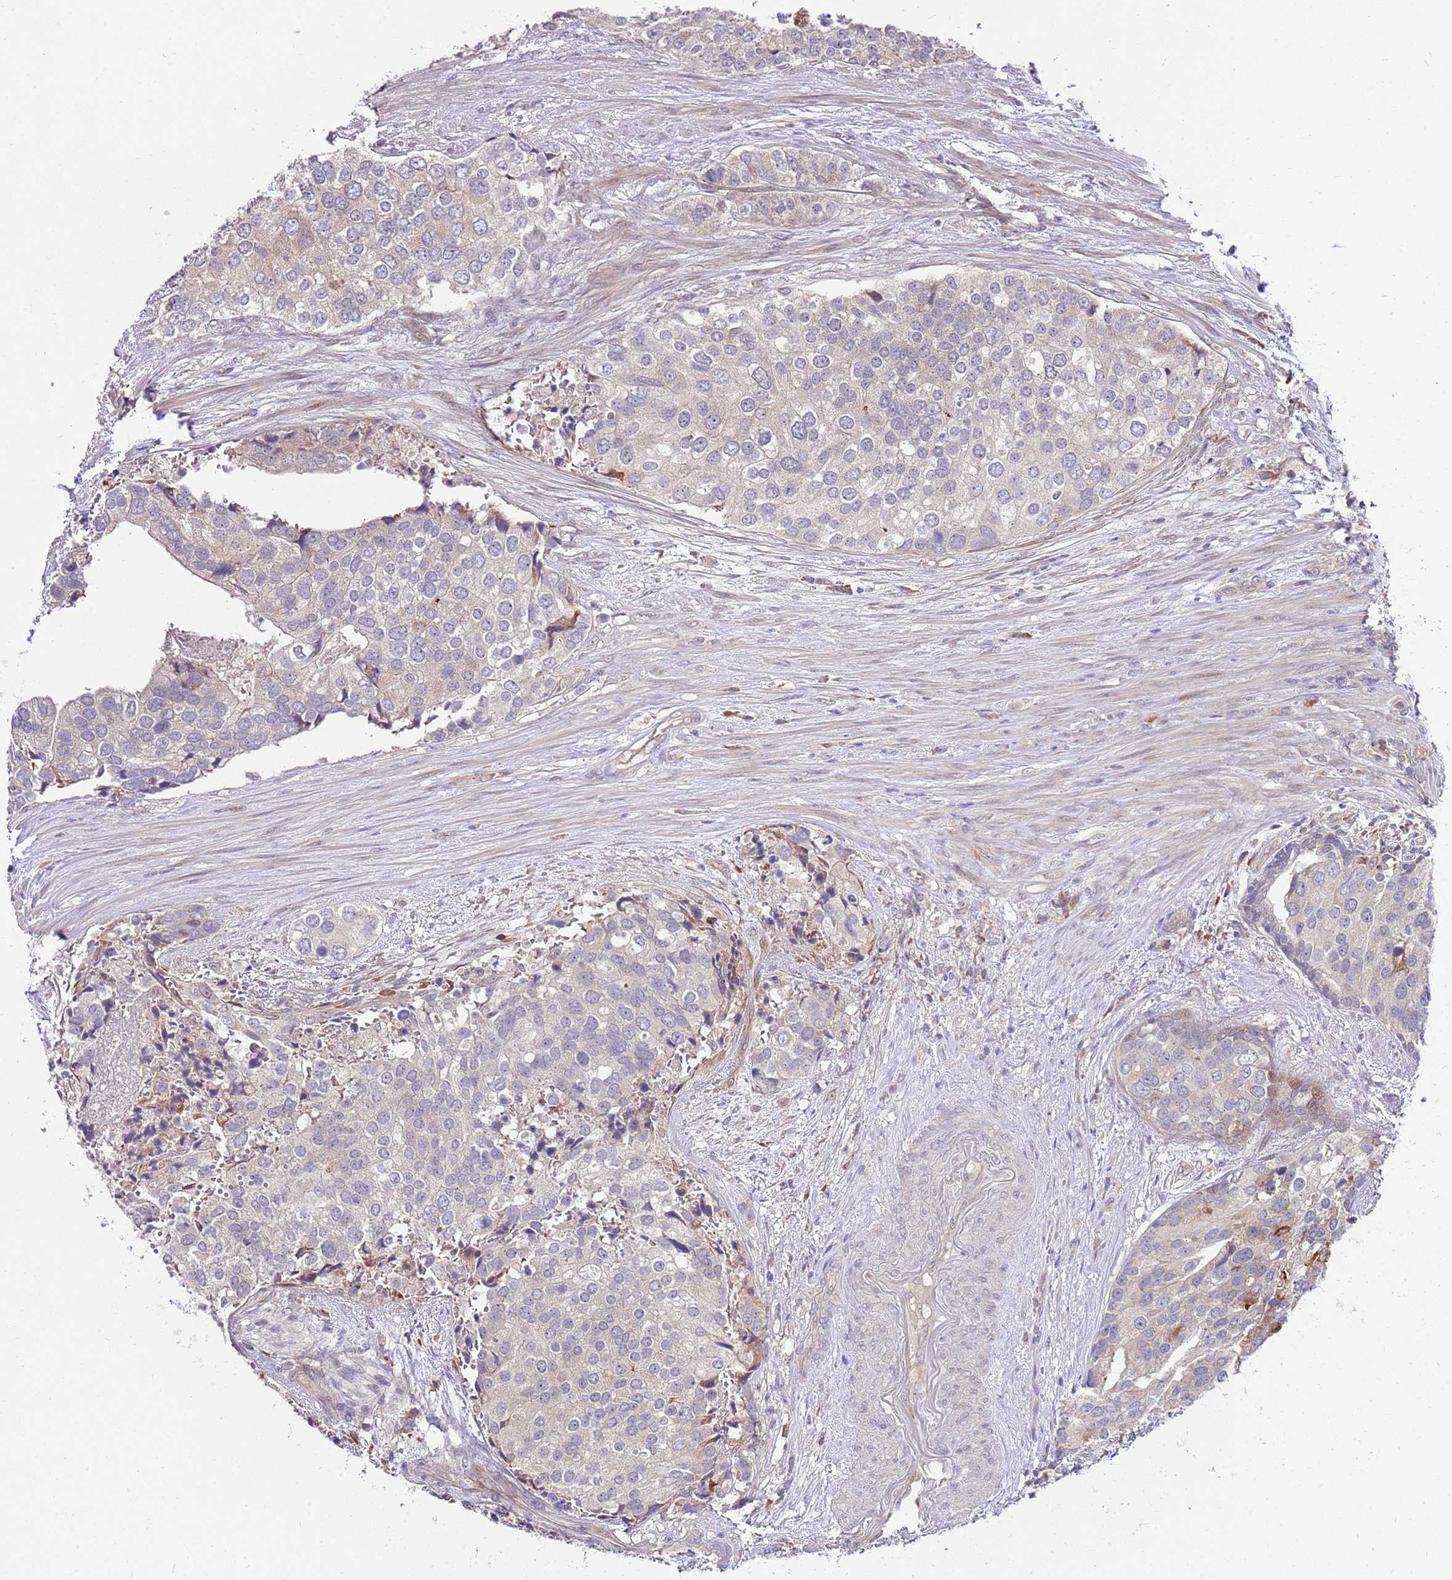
{"staining": {"intensity": "weak", "quantity": "25%-75%", "location": "cytoplasmic/membranous"}, "tissue": "prostate cancer", "cell_type": "Tumor cells", "image_type": "cancer", "snomed": [{"axis": "morphology", "description": "Adenocarcinoma, High grade"}, {"axis": "topography", "description": "Prostate"}], "caption": "Immunohistochemistry (IHC) (DAB (3,3'-diaminobenzidine)) staining of human prostate high-grade adenocarcinoma displays weak cytoplasmic/membranous protein positivity in approximately 25%-75% of tumor cells. (DAB = brown stain, brightfield microscopy at high magnification).", "gene": "FBXL22", "patient": {"sex": "male", "age": 62}}